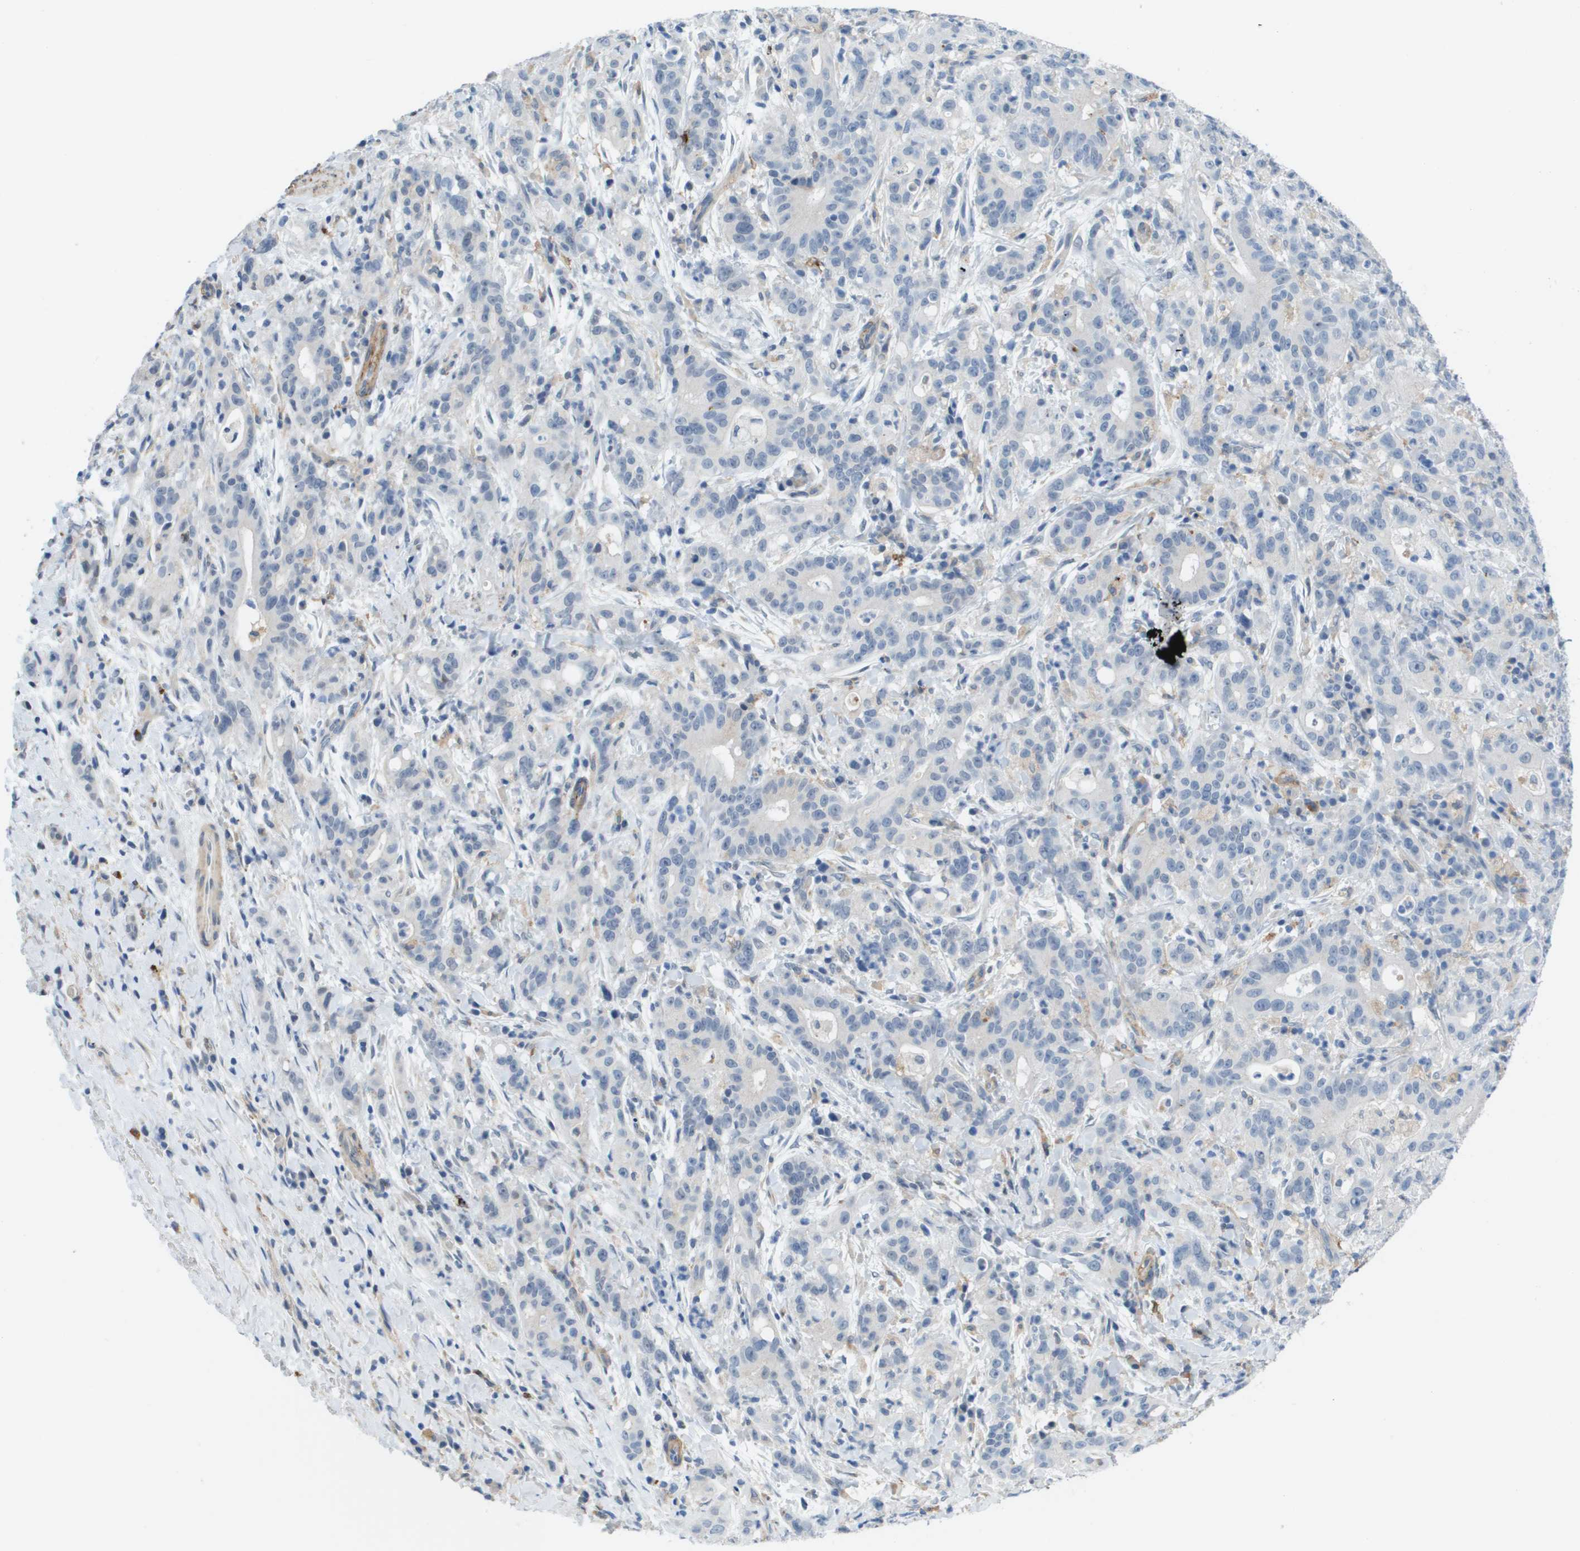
{"staining": {"intensity": "negative", "quantity": "none", "location": "none"}, "tissue": "liver cancer", "cell_type": "Tumor cells", "image_type": "cancer", "snomed": [{"axis": "morphology", "description": "Cholangiocarcinoma"}, {"axis": "topography", "description": "Liver"}], "caption": "The immunohistochemistry micrograph has no significant staining in tumor cells of liver cancer tissue.", "gene": "ZBTB43", "patient": {"sex": "female", "age": 38}}